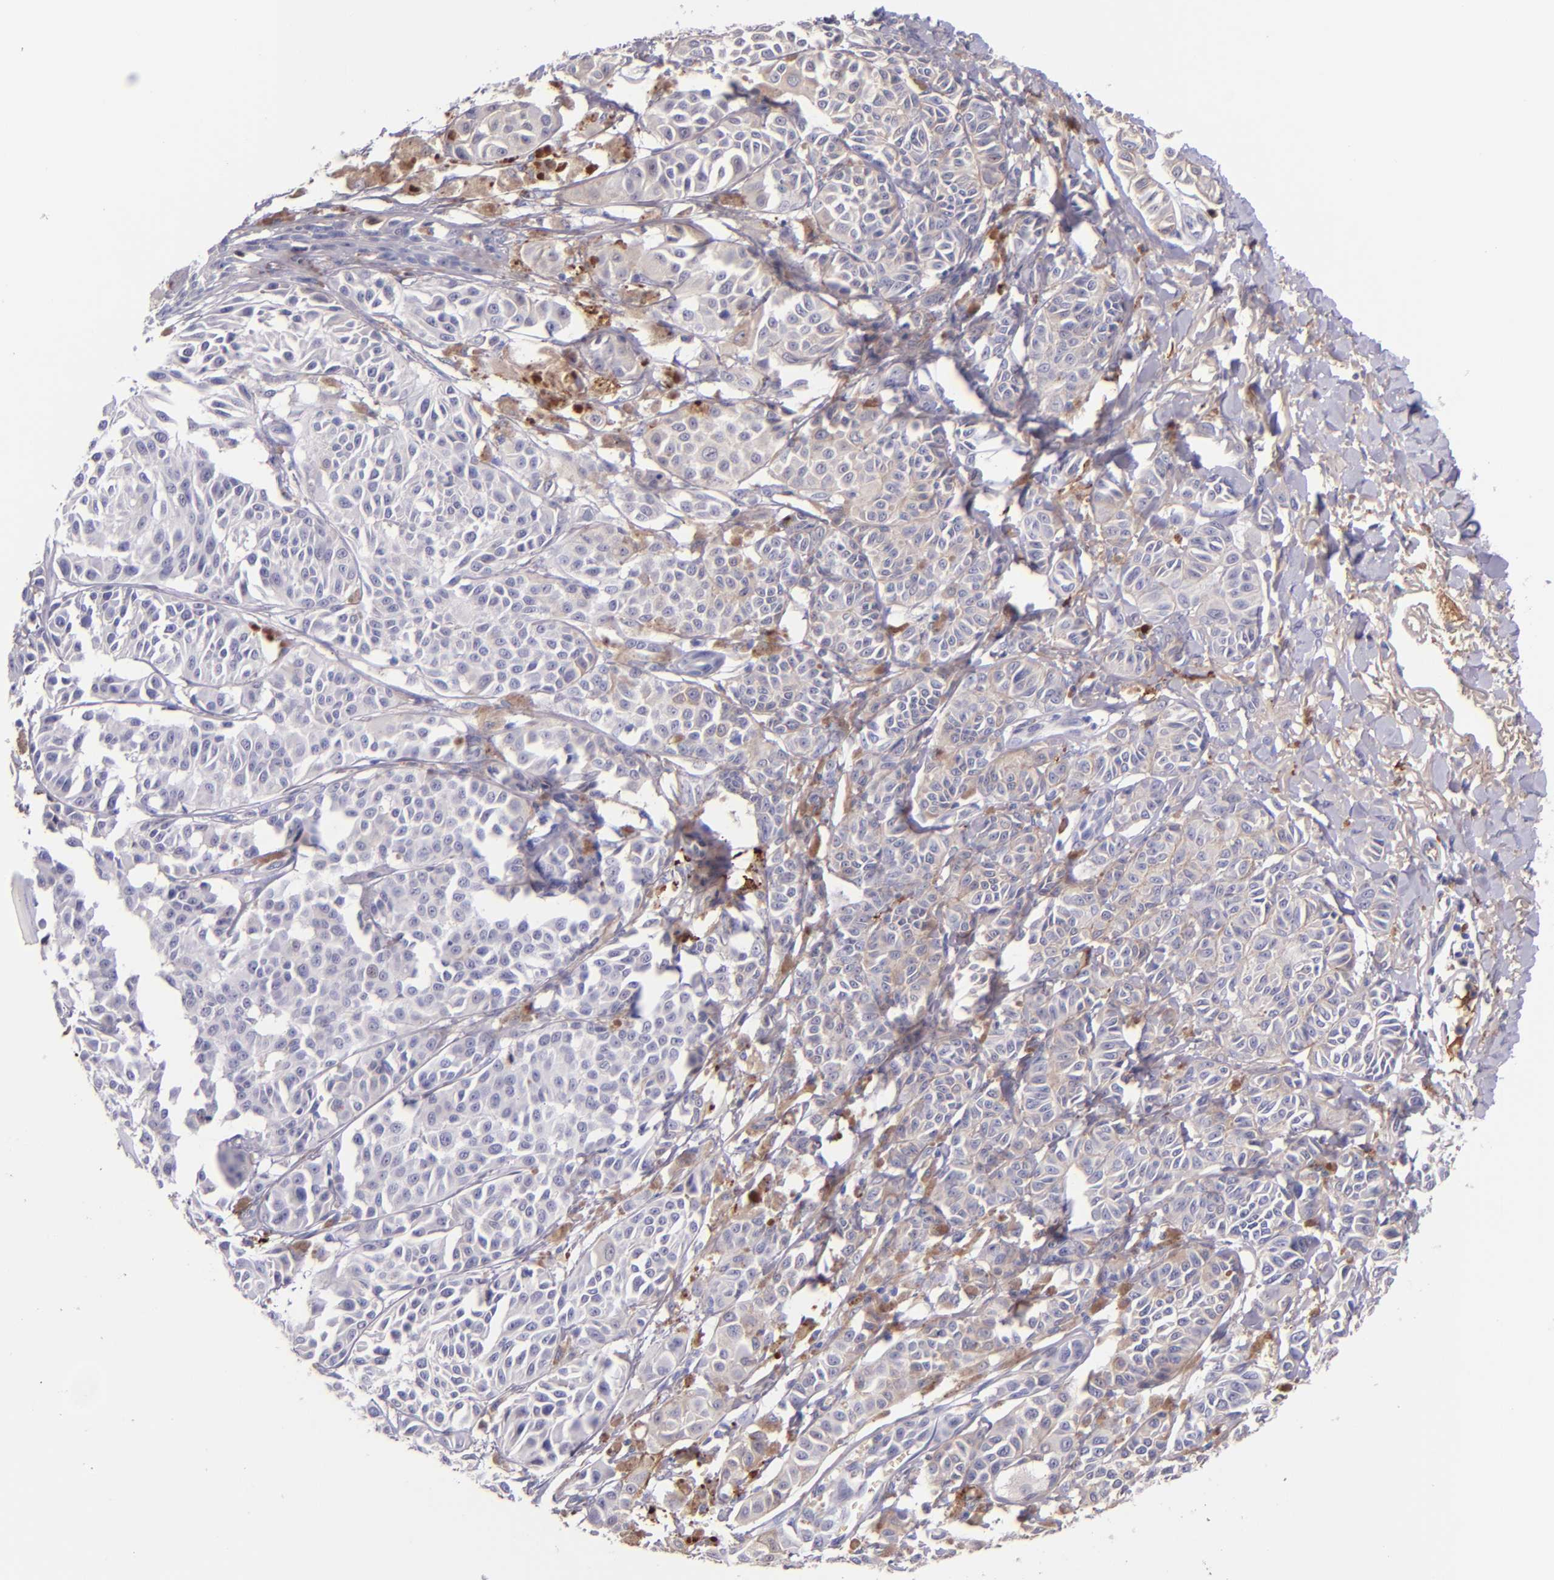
{"staining": {"intensity": "negative", "quantity": "none", "location": "none"}, "tissue": "melanoma", "cell_type": "Tumor cells", "image_type": "cancer", "snomed": [{"axis": "morphology", "description": "Malignant melanoma, NOS"}, {"axis": "topography", "description": "Skin"}], "caption": "Tumor cells are negative for brown protein staining in malignant melanoma.", "gene": "KNG1", "patient": {"sex": "male", "age": 76}}